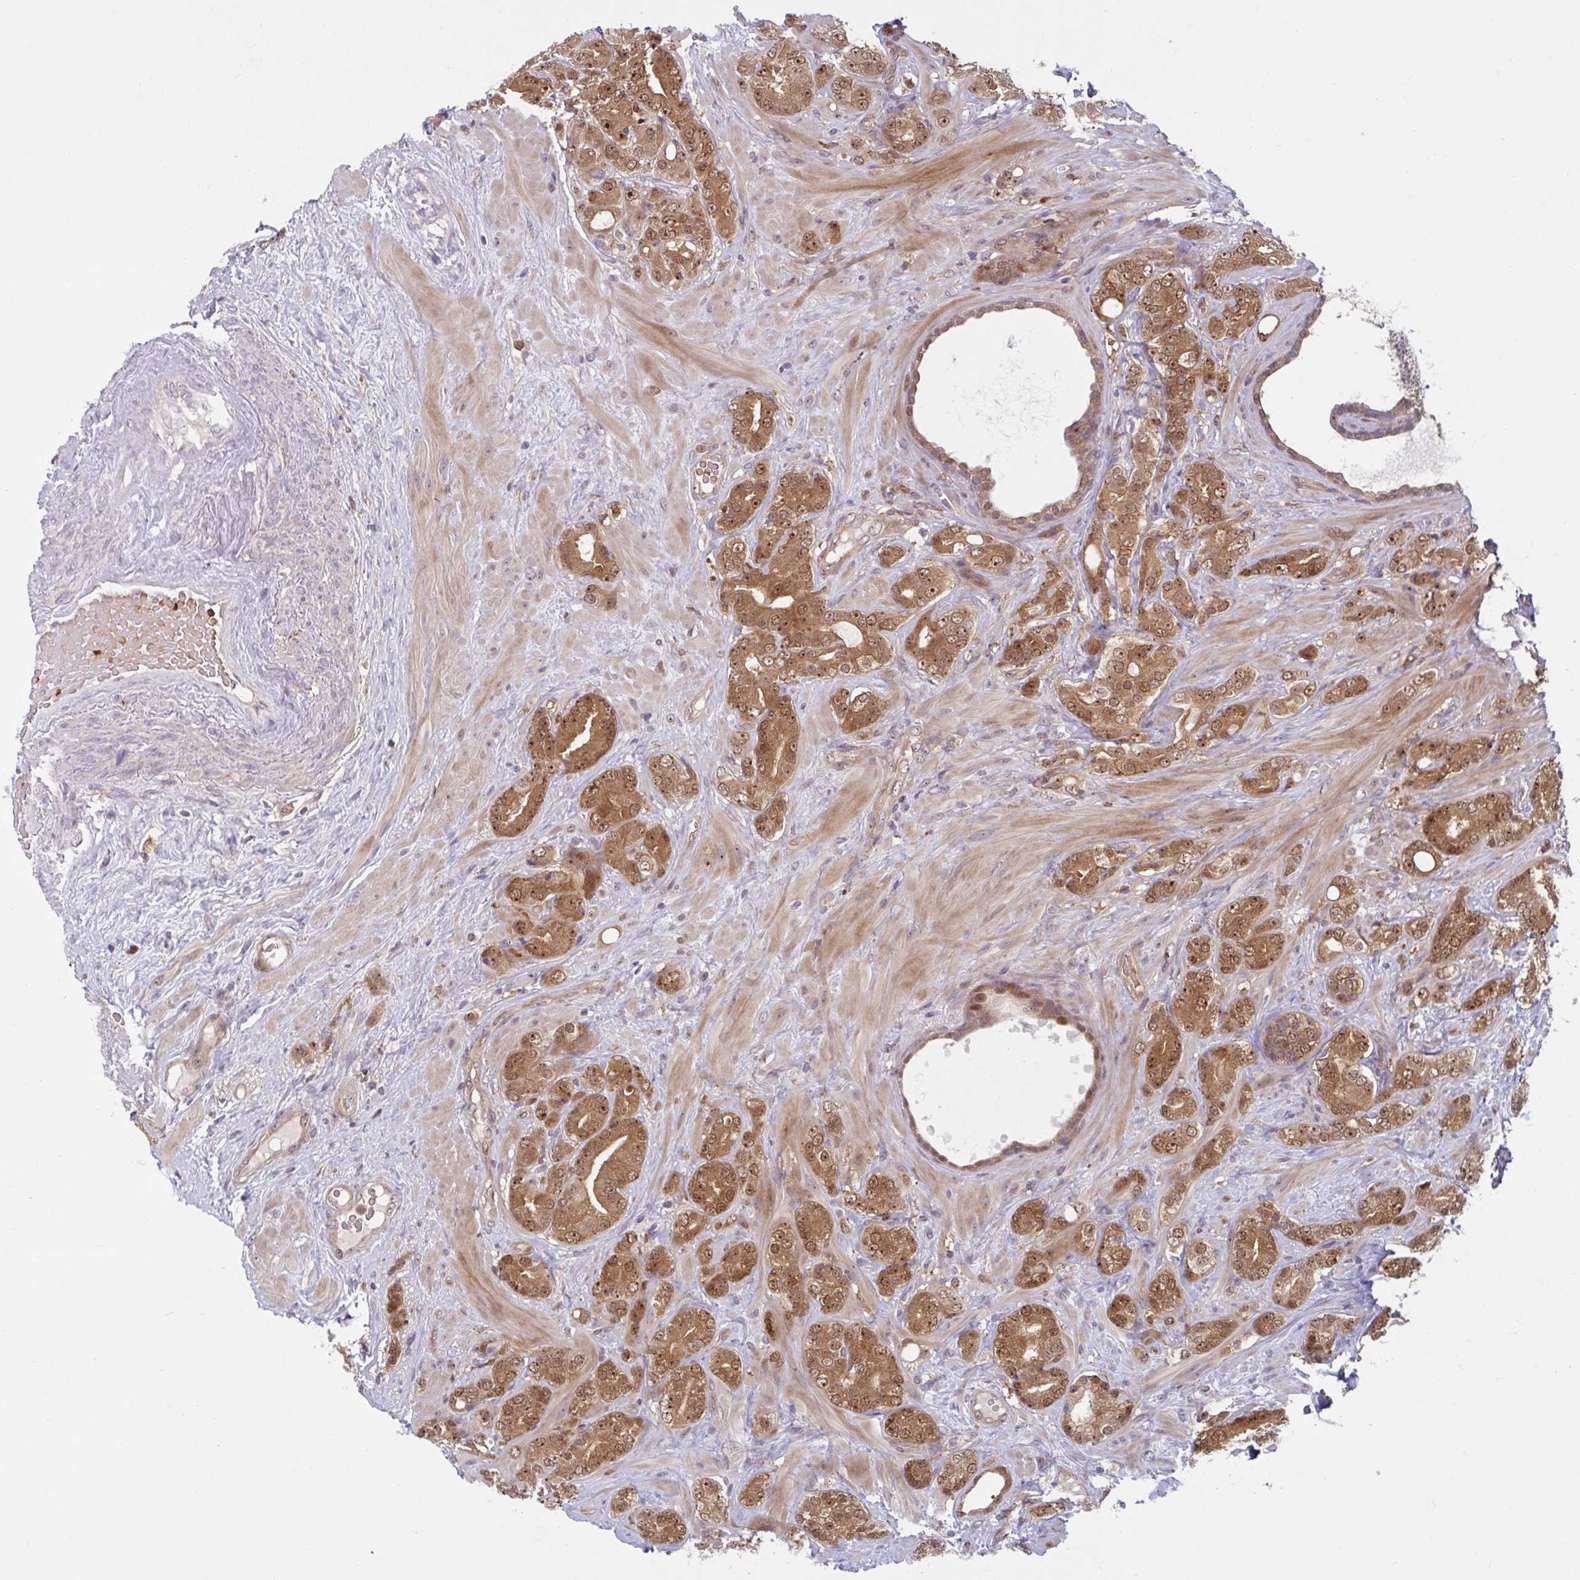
{"staining": {"intensity": "moderate", "quantity": ">75%", "location": "cytoplasmic/membranous,nuclear"}, "tissue": "prostate cancer", "cell_type": "Tumor cells", "image_type": "cancer", "snomed": [{"axis": "morphology", "description": "Adenocarcinoma, High grade"}, {"axis": "topography", "description": "Prostate"}], "caption": "Brown immunohistochemical staining in prostate cancer demonstrates moderate cytoplasmic/membranous and nuclear positivity in about >75% of tumor cells.", "gene": "HMBS", "patient": {"sex": "male", "age": 62}}